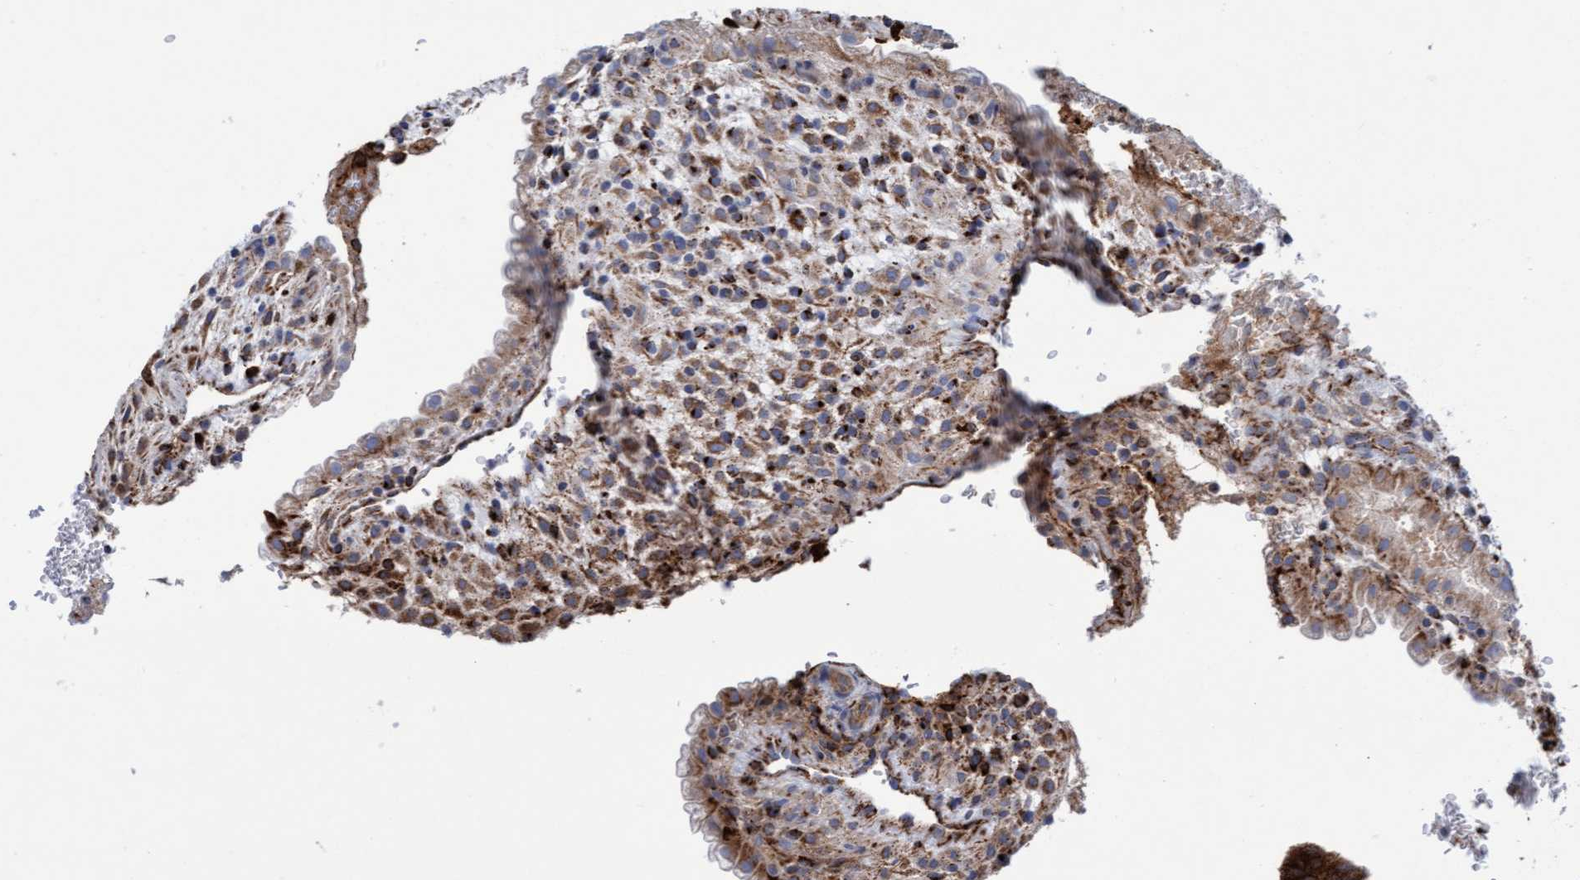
{"staining": {"intensity": "strong", "quantity": "25%-75%", "location": "cytoplasmic/membranous"}, "tissue": "placenta", "cell_type": "Trophoblastic cells", "image_type": "normal", "snomed": [{"axis": "morphology", "description": "Normal tissue, NOS"}, {"axis": "topography", "description": "Placenta"}], "caption": "Approximately 25%-75% of trophoblastic cells in benign placenta demonstrate strong cytoplasmic/membranous protein expression as visualized by brown immunohistochemical staining.", "gene": "GGTA1", "patient": {"sex": "female", "age": 35}}